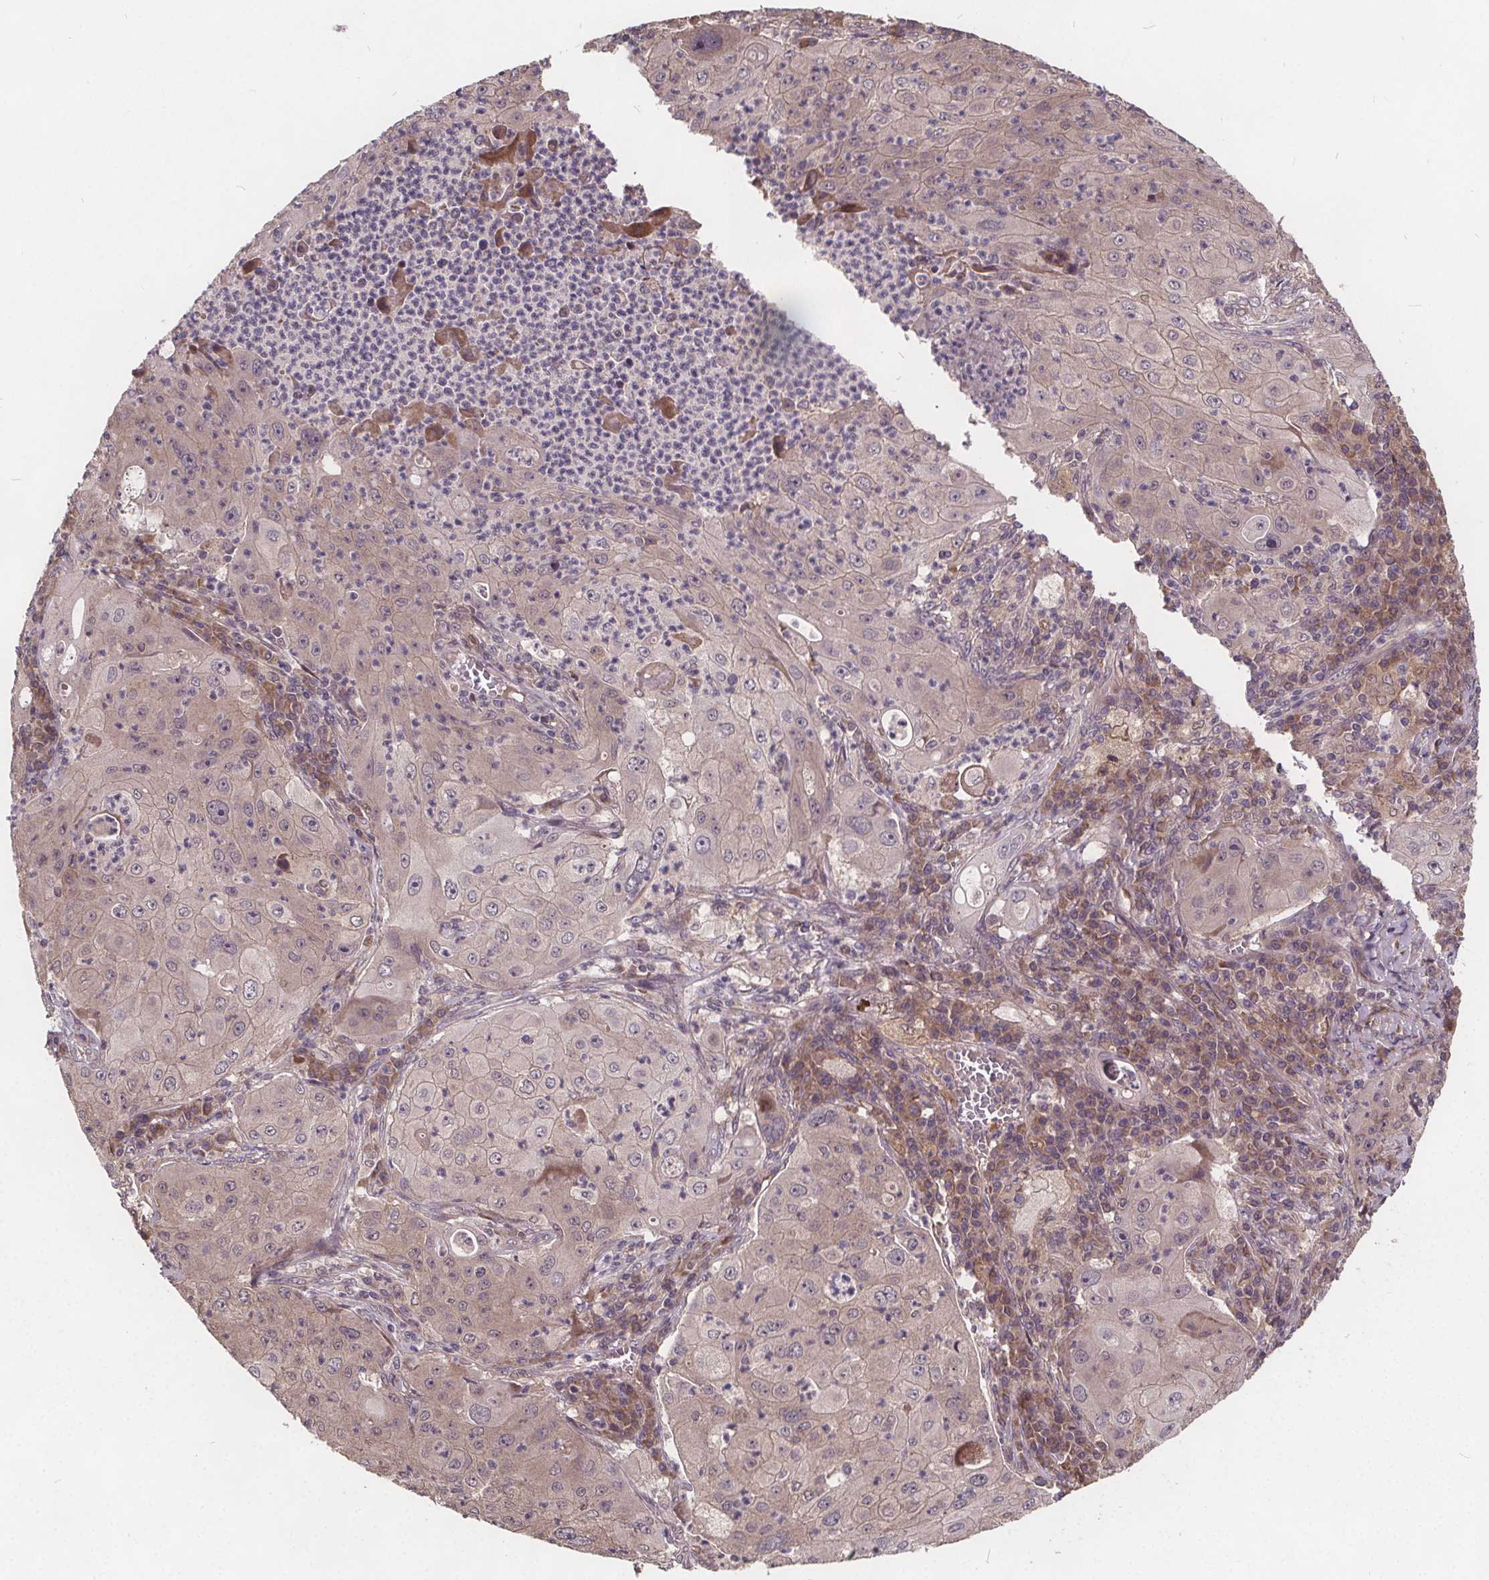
{"staining": {"intensity": "negative", "quantity": "none", "location": "none"}, "tissue": "lung cancer", "cell_type": "Tumor cells", "image_type": "cancer", "snomed": [{"axis": "morphology", "description": "Squamous cell carcinoma, NOS"}, {"axis": "topography", "description": "Lung"}], "caption": "Image shows no protein staining in tumor cells of lung cancer tissue.", "gene": "USP9X", "patient": {"sex": "female", "age": 59}}